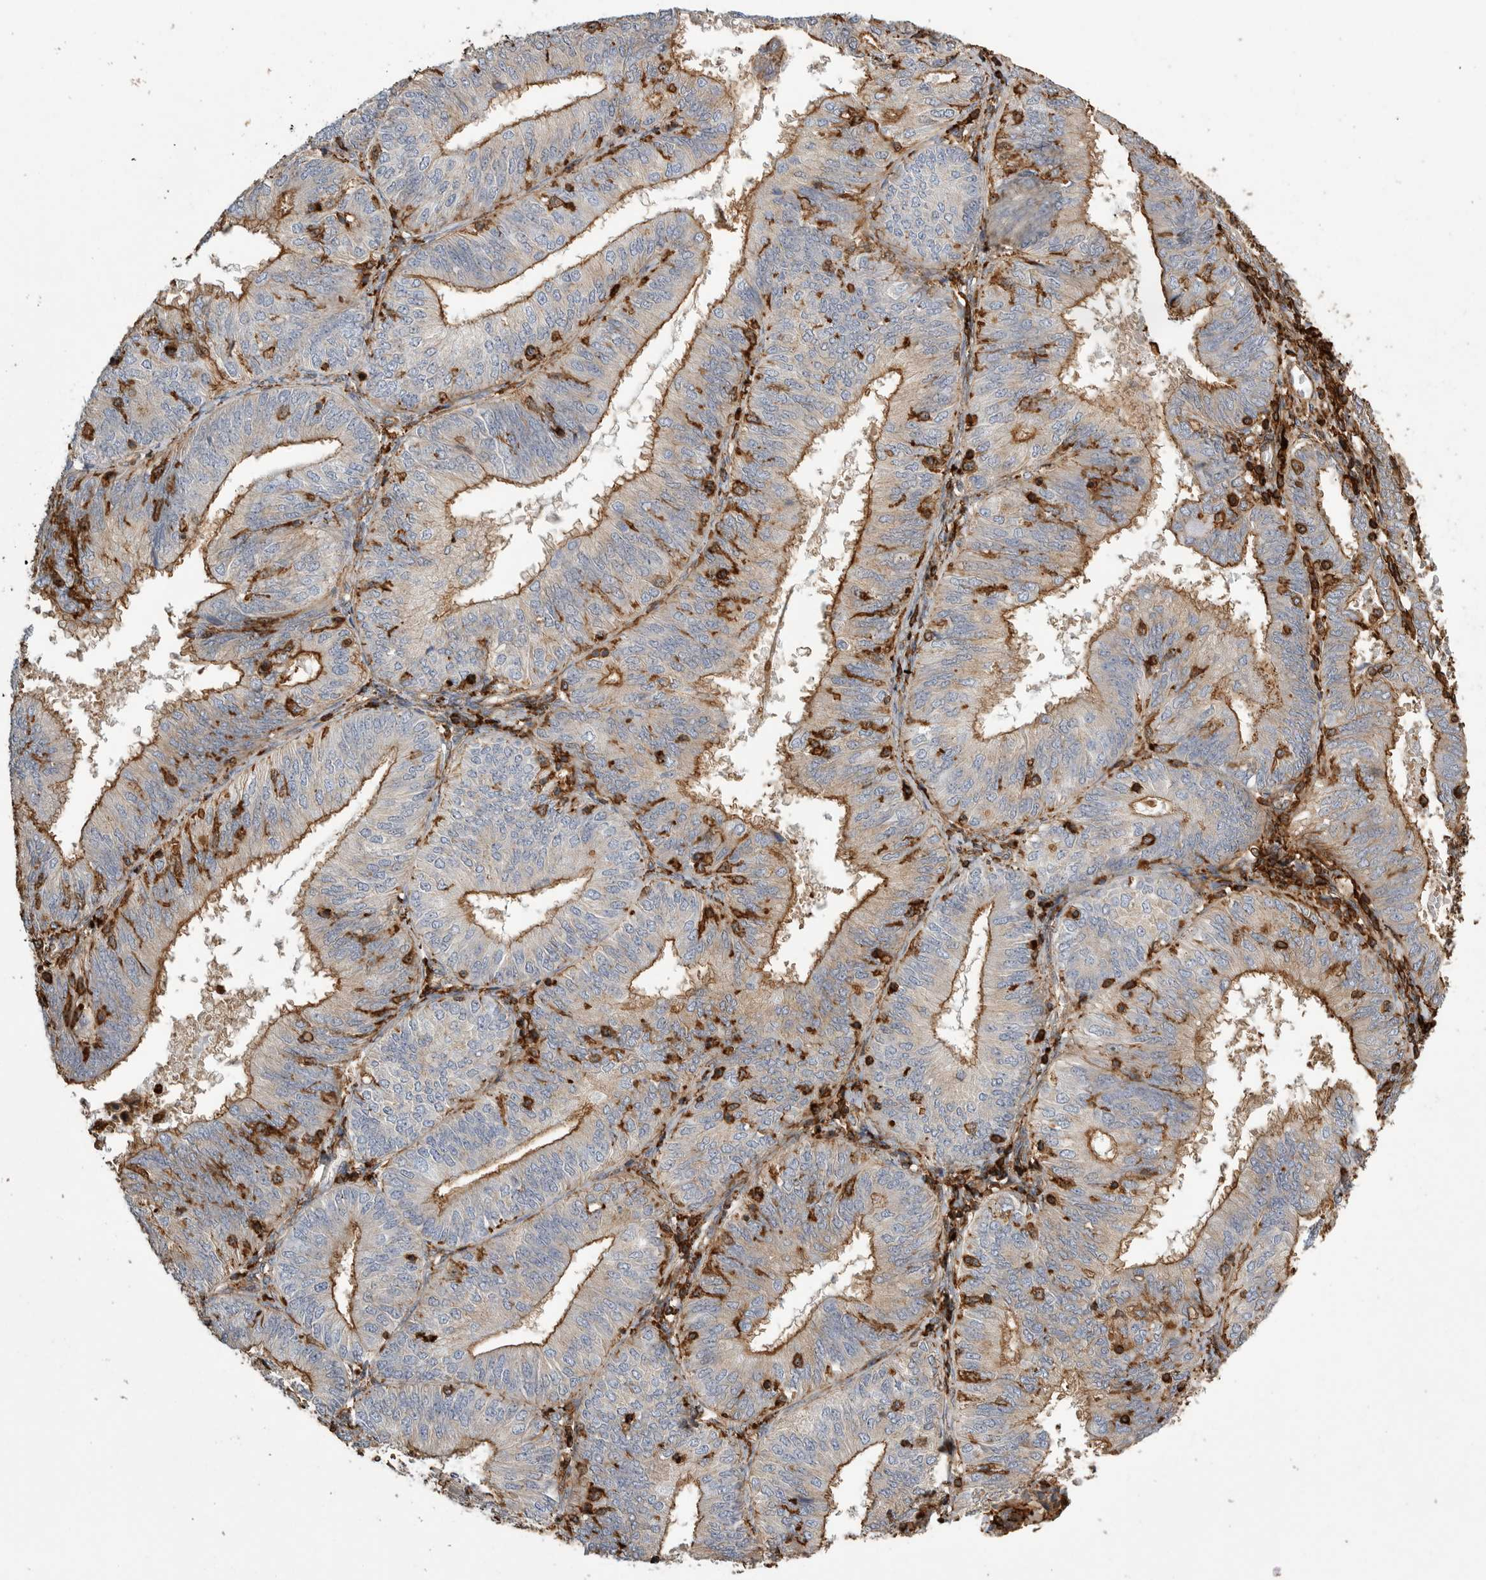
{"staining": {"intensity": "moderate", "quantity": "25%-75%", "location": "cytoplasmic/membranous"}, "tissue": "endometrial cancer", "cell_type": "Tumor cells", "image_type": "cancer", "snomed": [{"axis": "morphology", "description": "Adenocarcinoma, NOS"}, {"axis": "topography", "description": "Endometrium"}], "caption": "IHC histopathology image of human endometrial adenocarcinoma stained for a protein (brown), which demonstrates medium levels of moderate cytoplasmic/membranous expression in approximately 25%-75% of tumor cells.", "gene": "GPER1", "patient": {"sex": "female", "age": 58}}